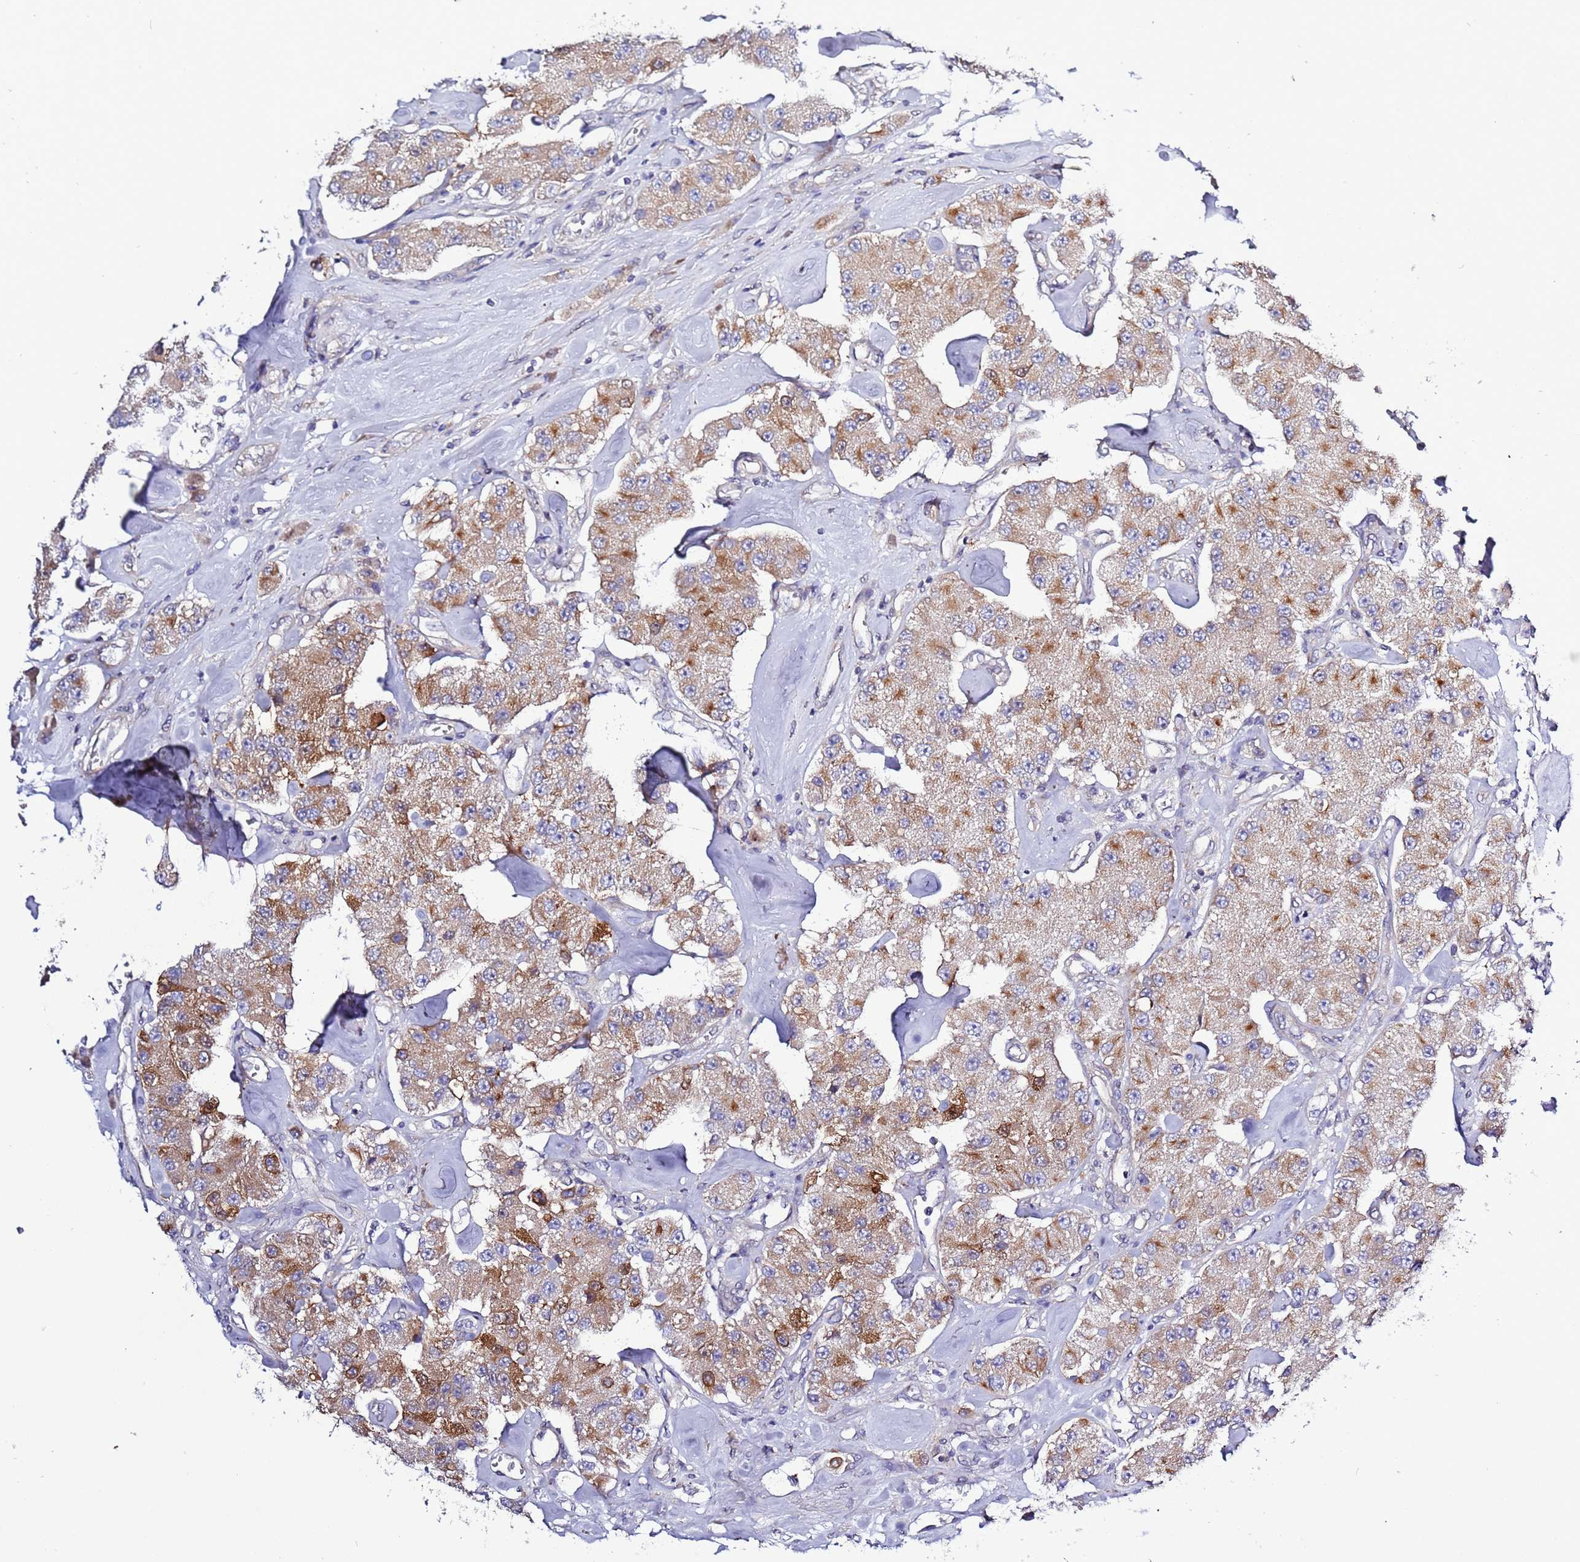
{"staining": {"intensity": "moderate", "quantity": "<25%", "location": "cytoplasmic/membranous"}, "tissue": "carcinoid", "cell_type": "Tumor cells", "image_type": "cancer", "snomed": [{"axis": "morphology", "description": "Carcinoid, malignant, NOS"}, {"axis": "topography", "description": "Pancreas"}], "caption": "IHC micrograph of human carcinoid stained for a protein (brown), which reveals low levels of moderate cytoplasmic/membranous staining in about <25% of tumor cells.", "gene": "SPCS1", "patient": {"sex": "male", "age": 41}}